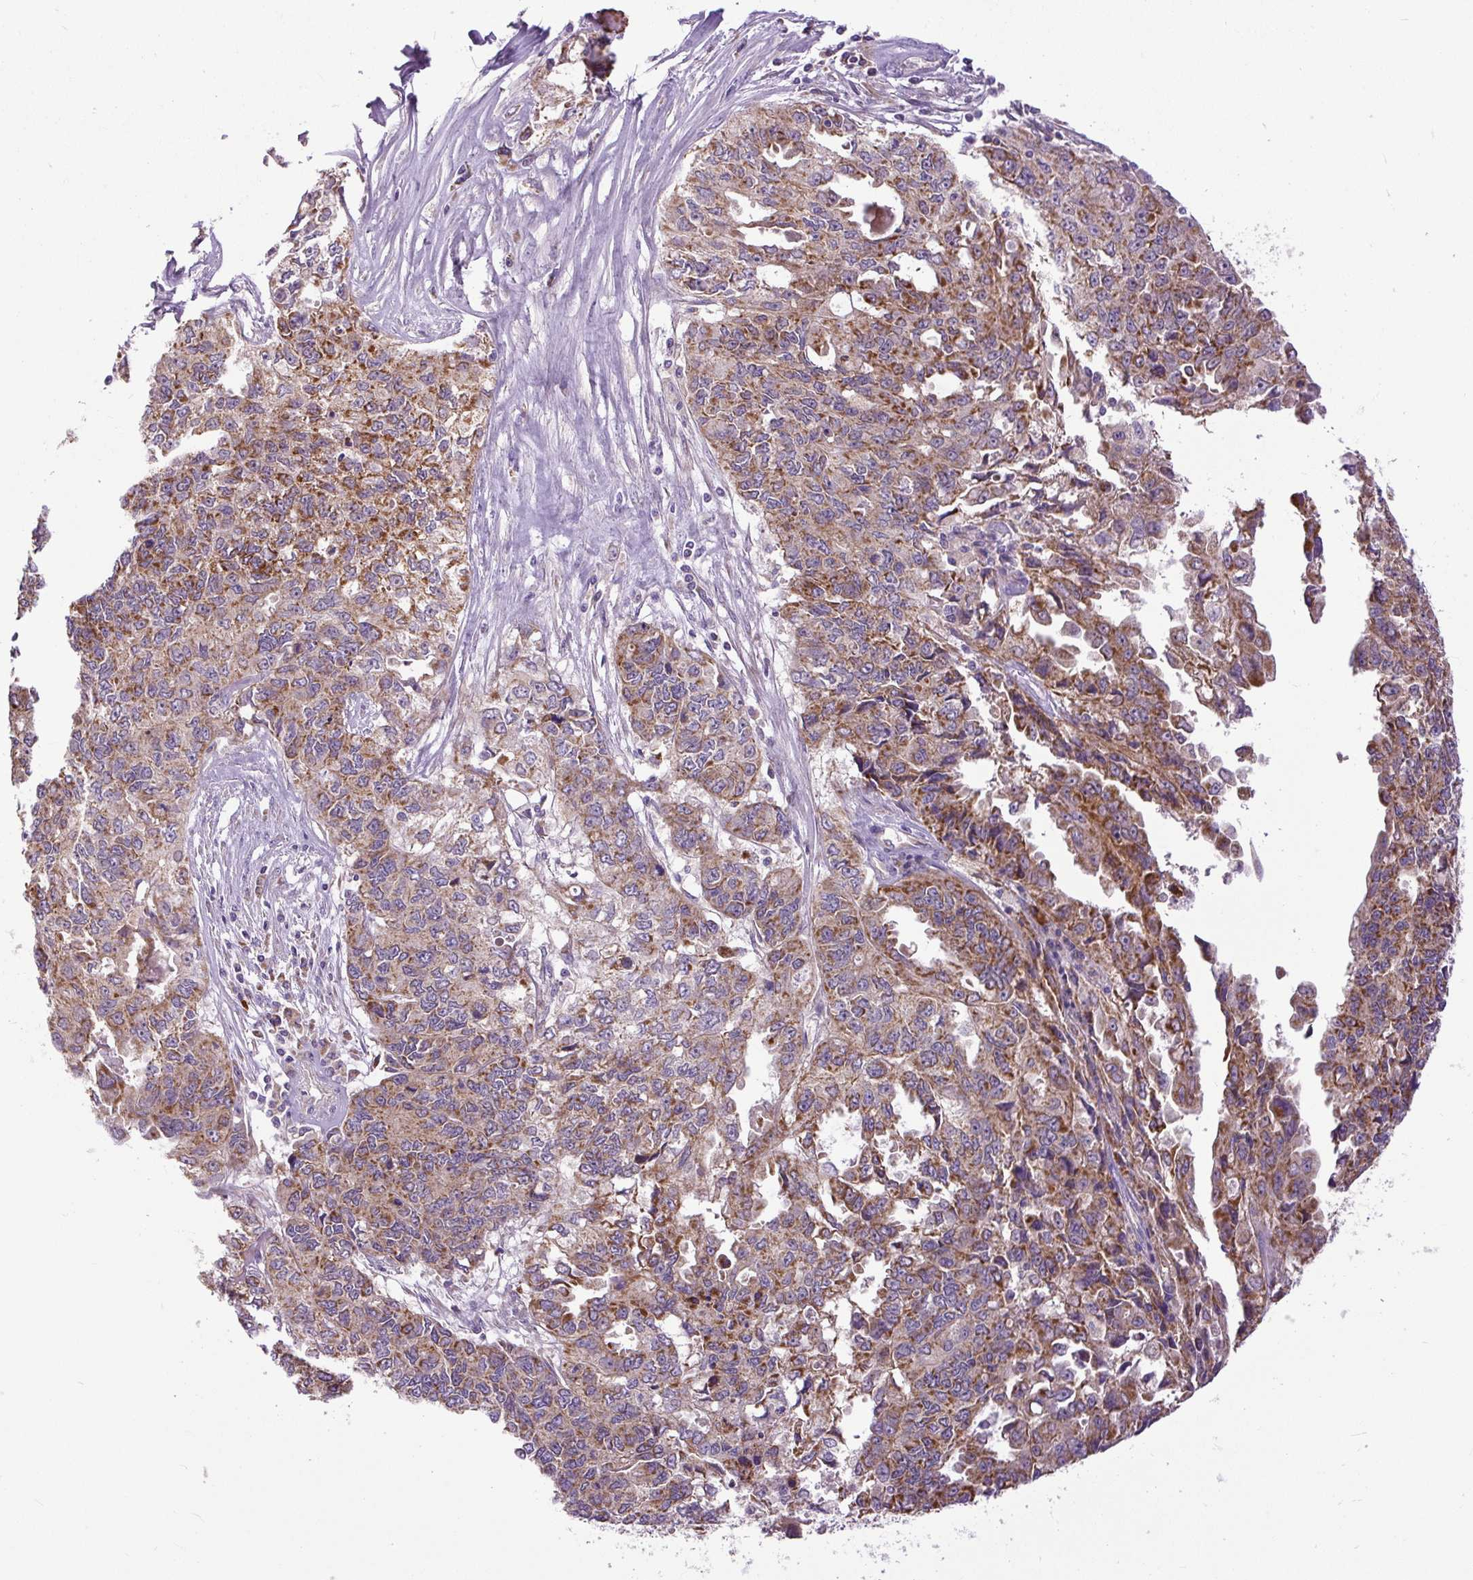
{"staining": {"intensity": "moderate", "quantity": ">75%", "location": "cytoplasmic/membranous"}, "tissue": "endometrial cancer", "cell_type": "Tumor cells", "image_type": "cancer", "snomed": [{"axis": "morphology", "description": "Adenocarcinoma, NOS"}, {"axis": "topography", "description": "Uterus"}], "caption": "Immunohistochemical staining of endometrial cancer (adenocarcinoma) demonstrates moderate cytoplasmic/membranous protein expression in approximately >75% of tumor cells.", "gene": "TM2D3", "patient": {"sex": "female", "age": 79}}